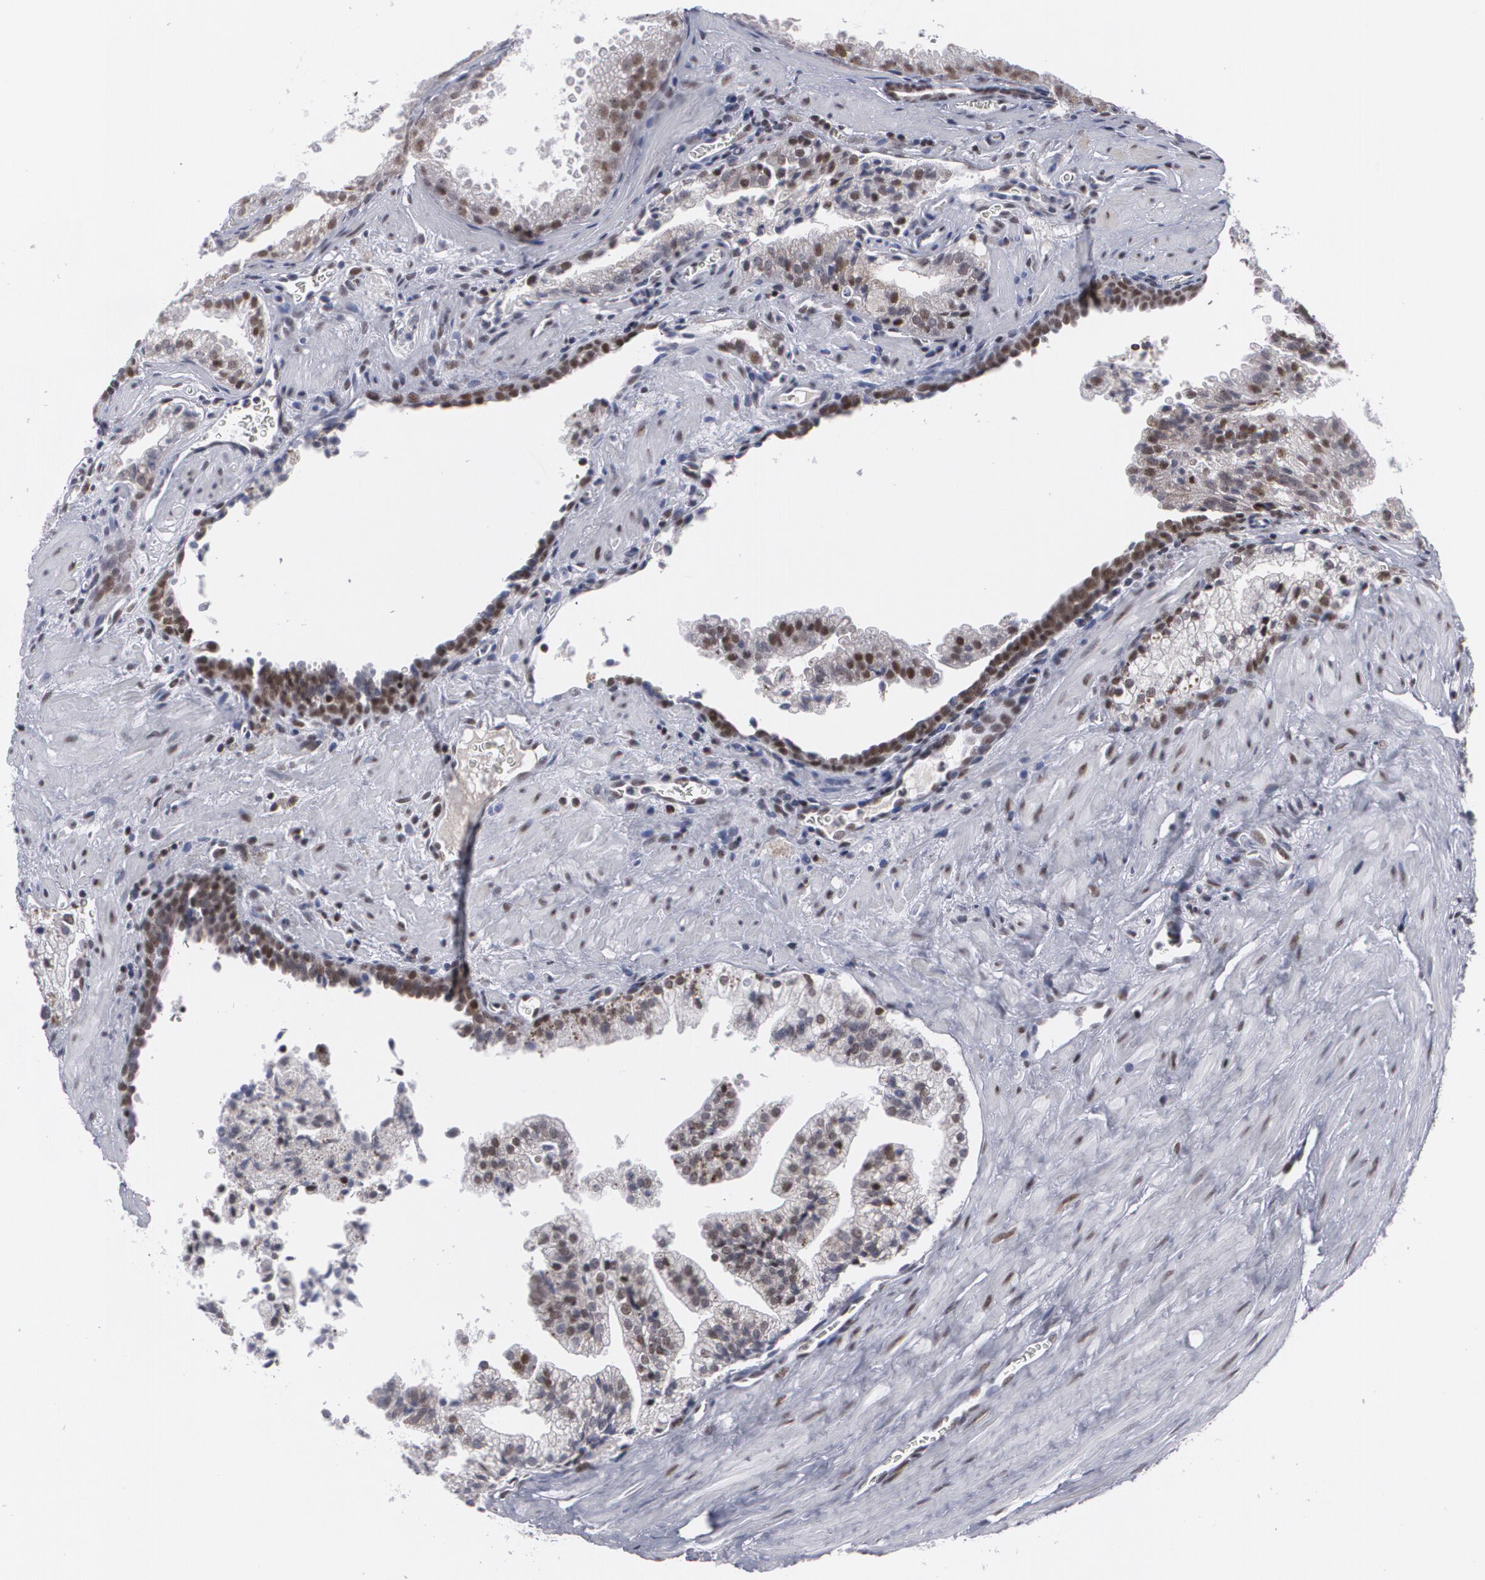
{"staining": {"intensity": "moderate", "quantity": "25%-75%", "location": "nuclear"}, "tissue": "prostate cancer", "cell_type": "Tumor cells", "image_type": "cancer", "snomed": [{"axis": "morphology", "description": "Adenocarcinoma, Medium grade"}, {"axis": "topography", "description": "Prostate"}], "caption": "The histopathology image reveals immunohistochemical staining of prostate cancer. There is moderate nuclear expression is appreciated in approximately 25%-75% of tumor cells.", "gene": "MCL1", "patient": {"sex": "male", "age": 64}}